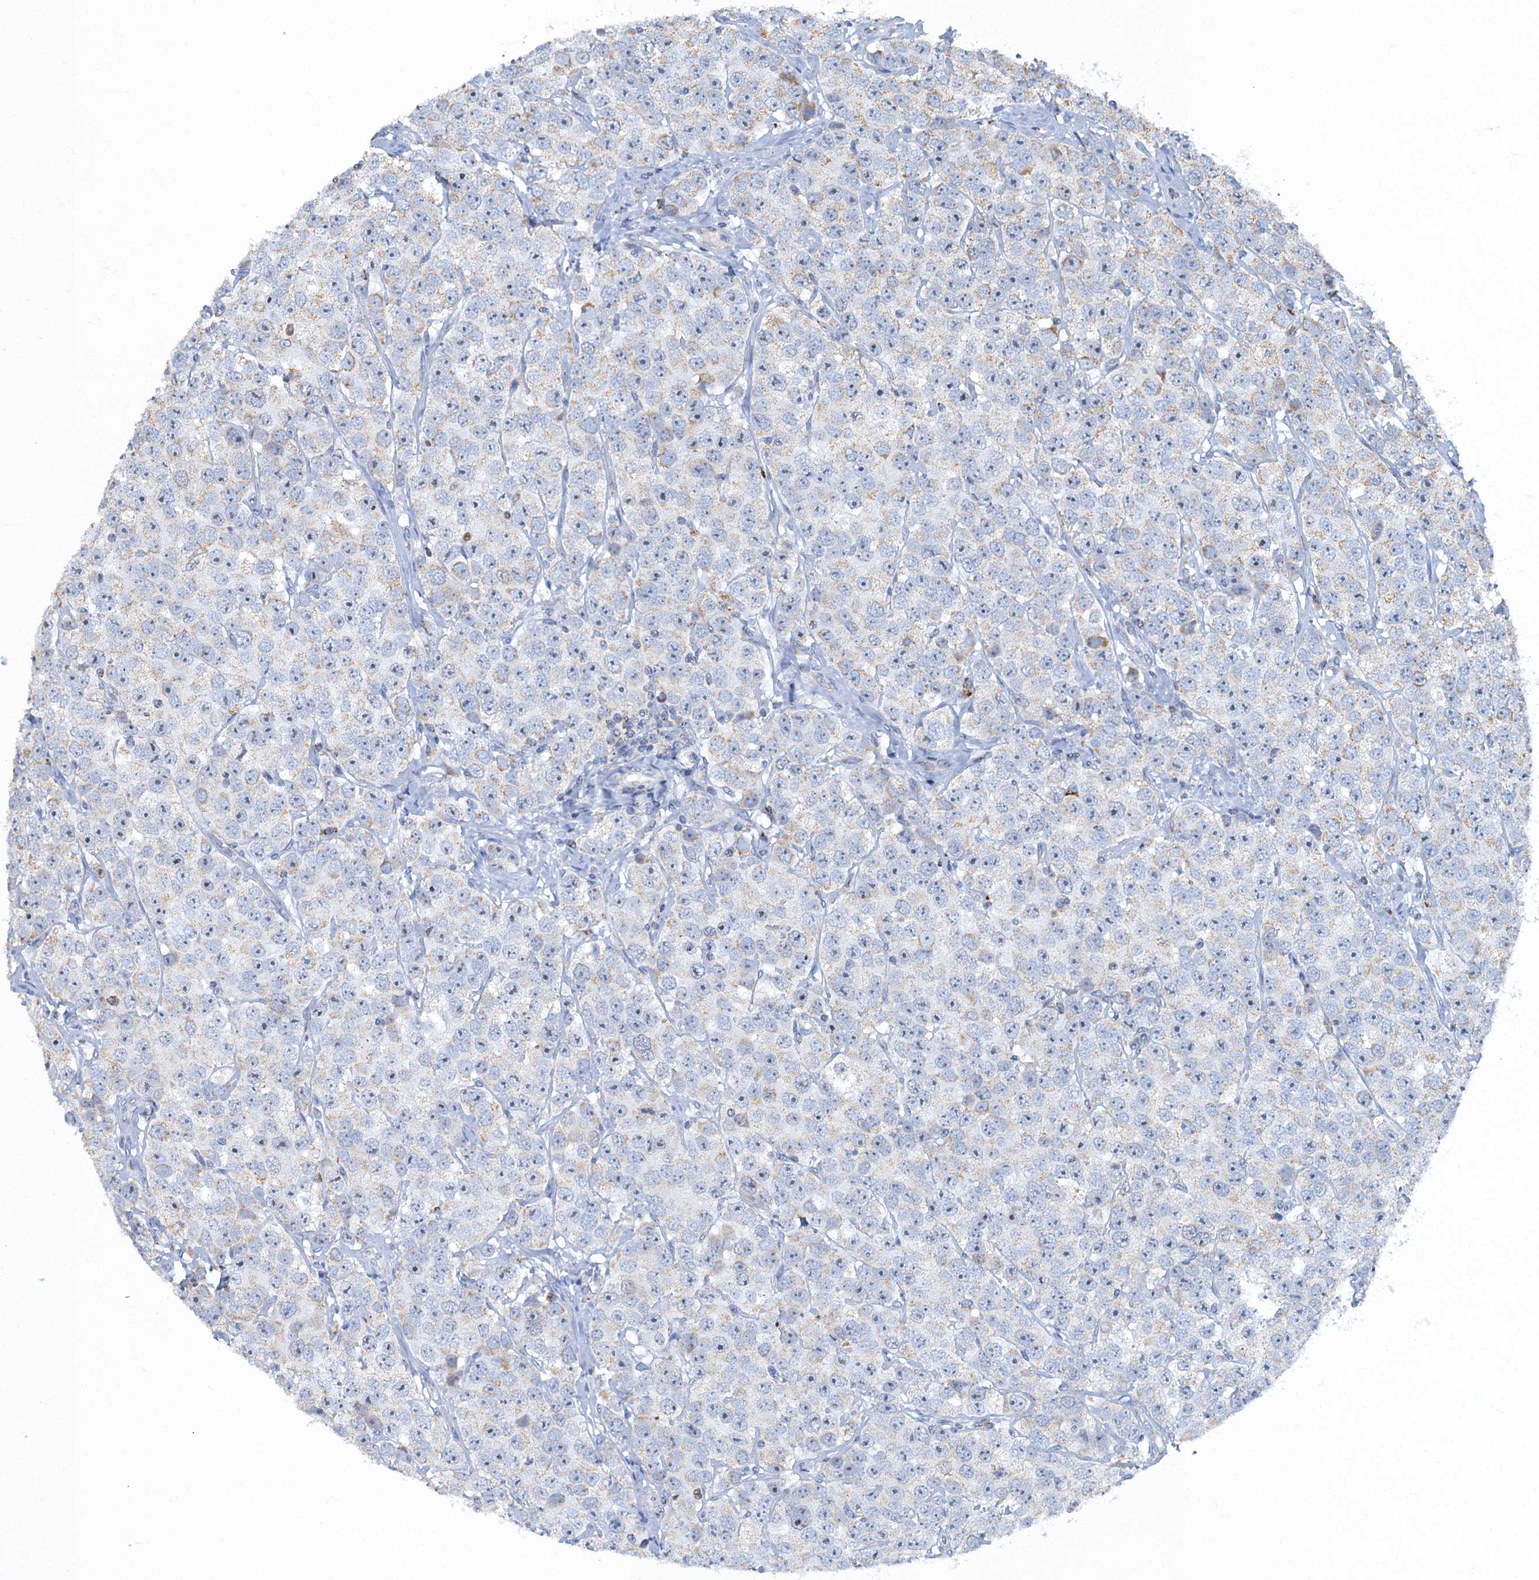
{"staining": {"intensity": "weak", "quantity": "<25%", "location": "cytoplasmic/membranous"}, "tissue": "testis cancer", "cell_type": "Tumor cells", "image_type": "cancer", "snomed": [{"axis": "morphology", "description": "Seminoma, NOS"}, {"axis": "topography", "description": "Testis"}], "caption": "Immunohistochemistry image of neoplastic tissue: human testis cancer (seminoma) stained with DAB (3,3'-diaminobenzidine) shows no significant protein staining in tumor cells.", "gene": "RAD9B", "patient": {"sex": "male", "age": 28}}